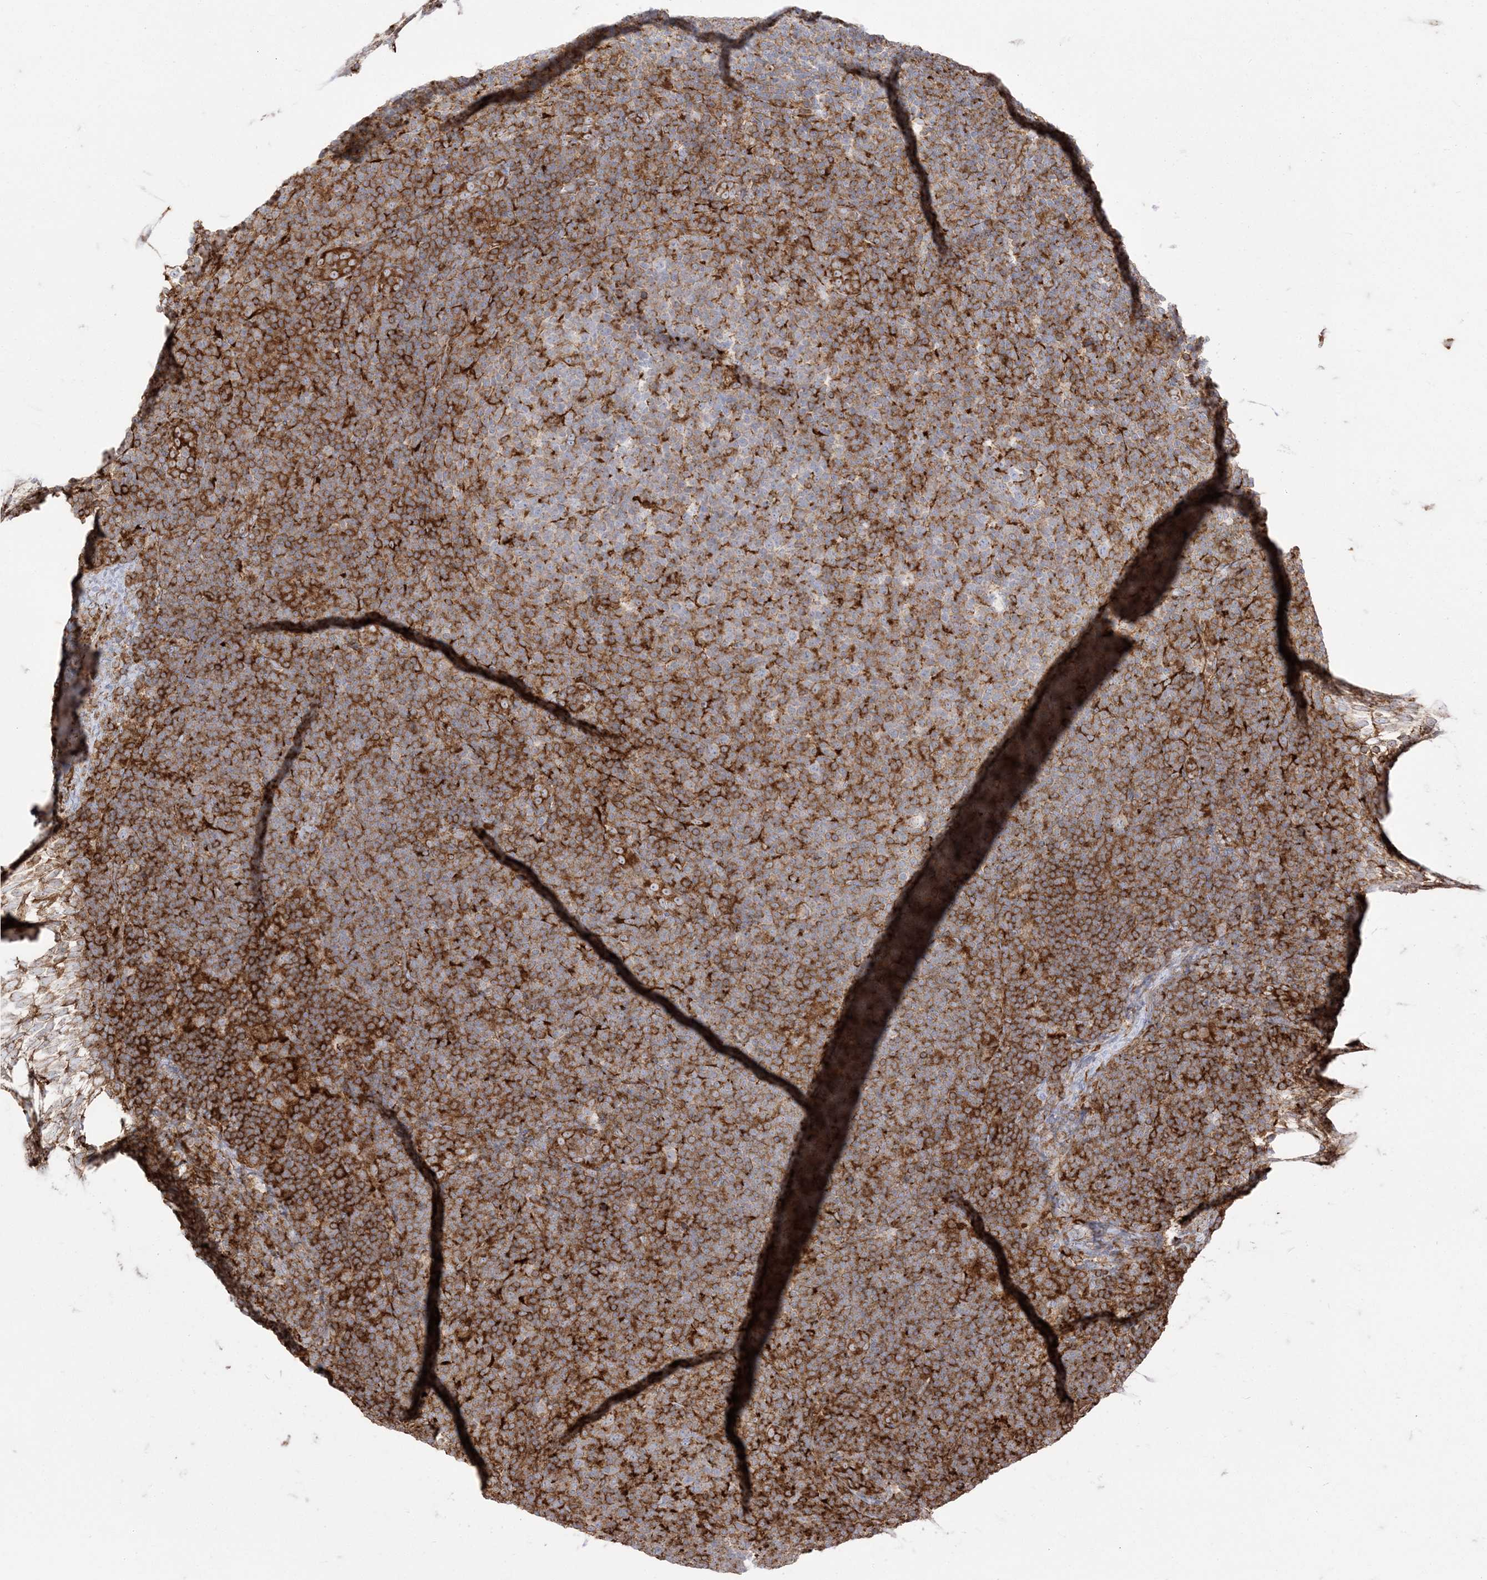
{"staining": {"intensity": "moderate", "quantity": ">75%", "location": "cytoplasmic/membranous"}, "tissue": "lymphoma", "cell_type": "Tumor cells", "image_type": "cancer", "snomed": [{"axis": "morphology", "description": "Malignant lymphoma, non-Hodgkin's type, Low grade"}, {"axis": "topography", "description": "Lymph node"}], "caption": "Moderate cytoplasmic/membranous protein expression is appreciated in approximately >75% of tumor cells in malignant lymphoma, non-Hodgkin's type (low-grade). The staining was performed using DAB to visualize the protein expression in brown, while the nuclei were stained in blue with hematoxylin (Magnification: 20x).", "gene": "DERL3", "patient": {"sex": "male", "age": 66}}